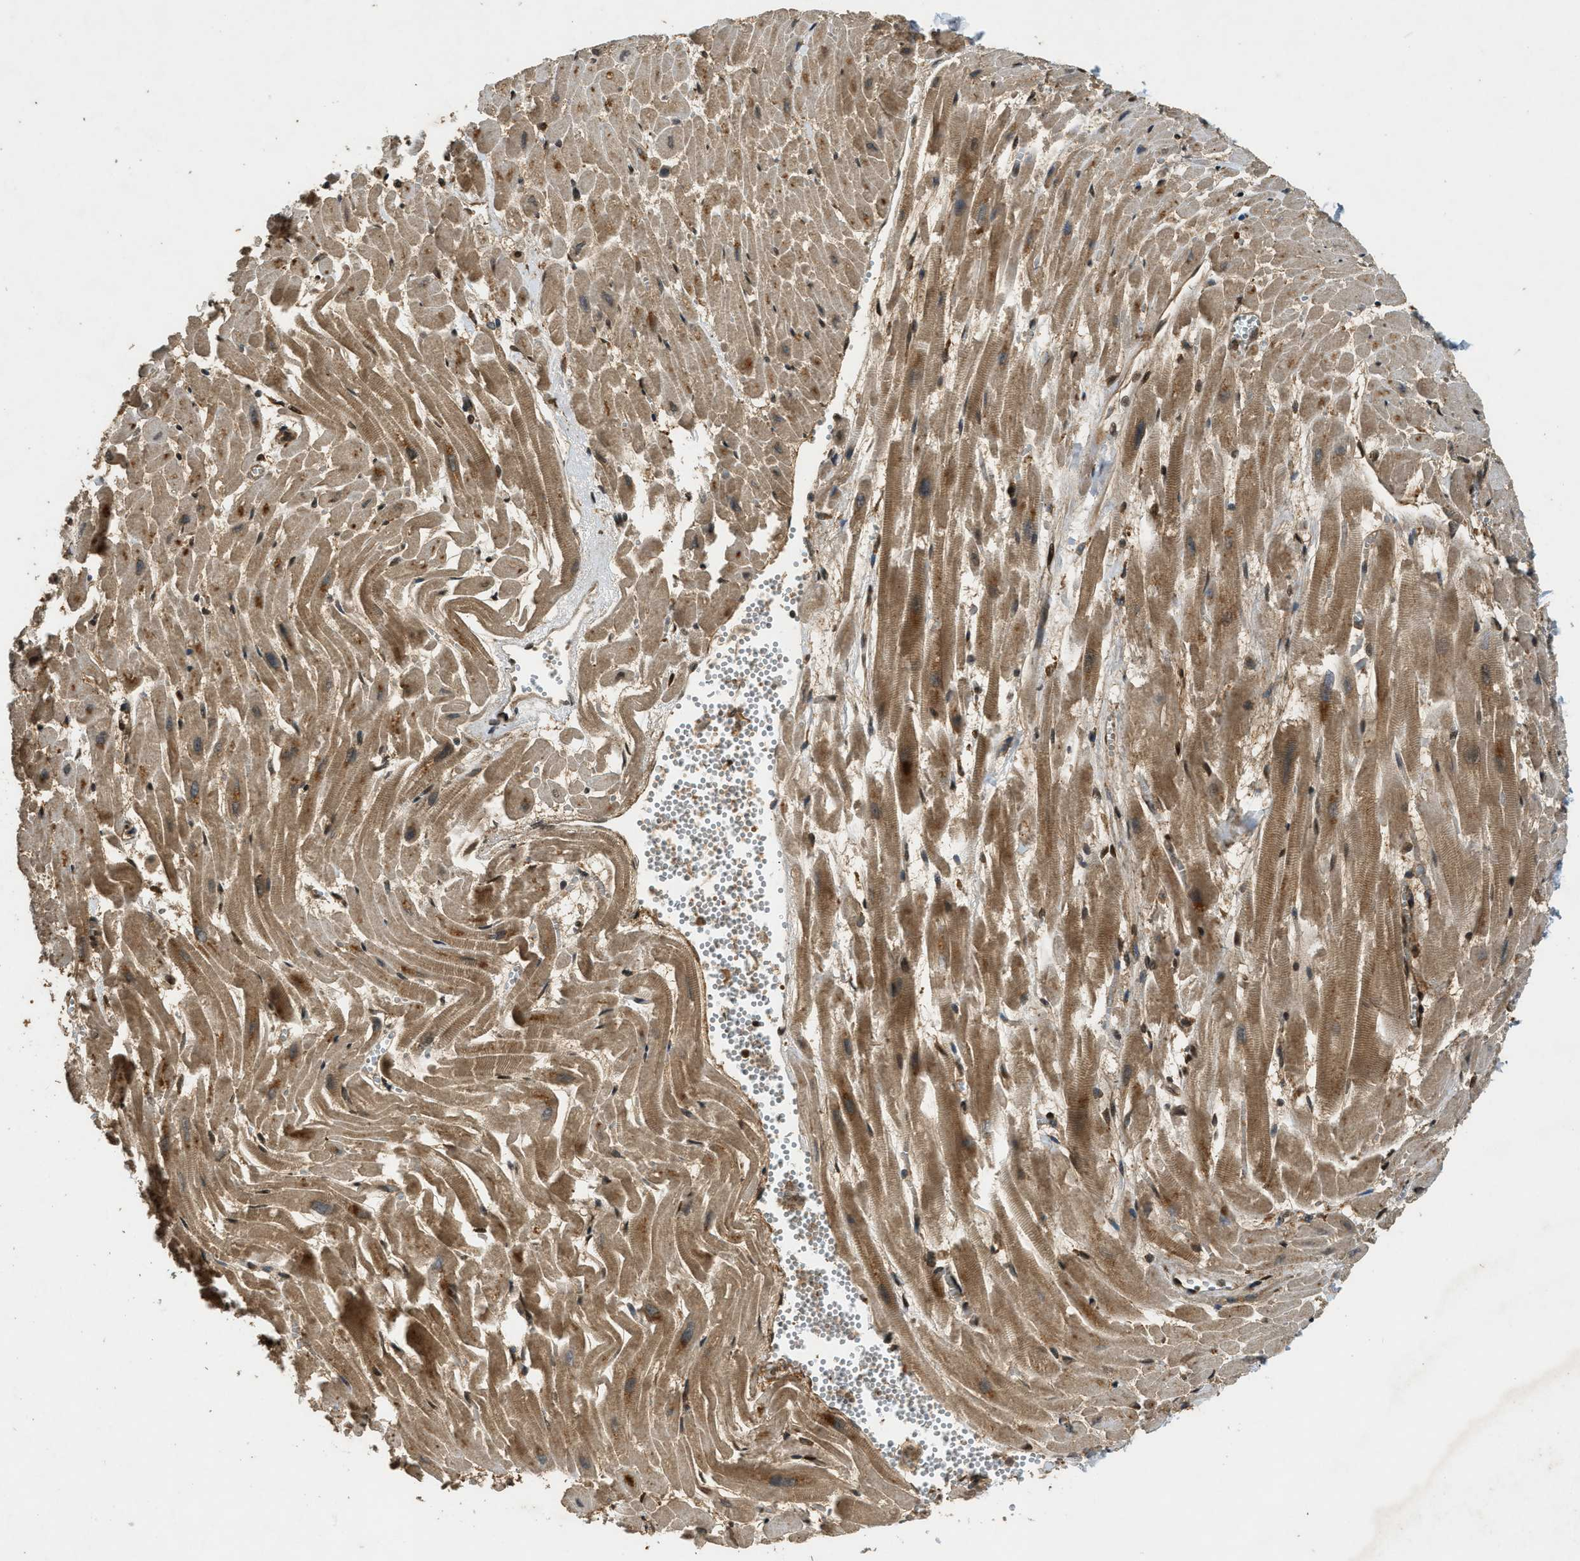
{"staining": {"intensity": "moderate", "quantity": ">75%", "location": "cytoplasmic/membranous,nuclear"}, "tissue": "heart muscle", "cell_type": "Cardiomyocytes", "image_type": "normal", "snomed": [{"axis": "morphology", "description": "Normal tissue, NOS"}, {"axis": "topography", "description": "Heart"}], "caption": "The micrograph displays staining of normal heart muscle, revealing moderate cytoplasmic/membranous,nuclear protein staining (brown color) within cardiomyocytes.", "gene": "EIF2AK3", "patient": {"sex": "female", "age": 19}}